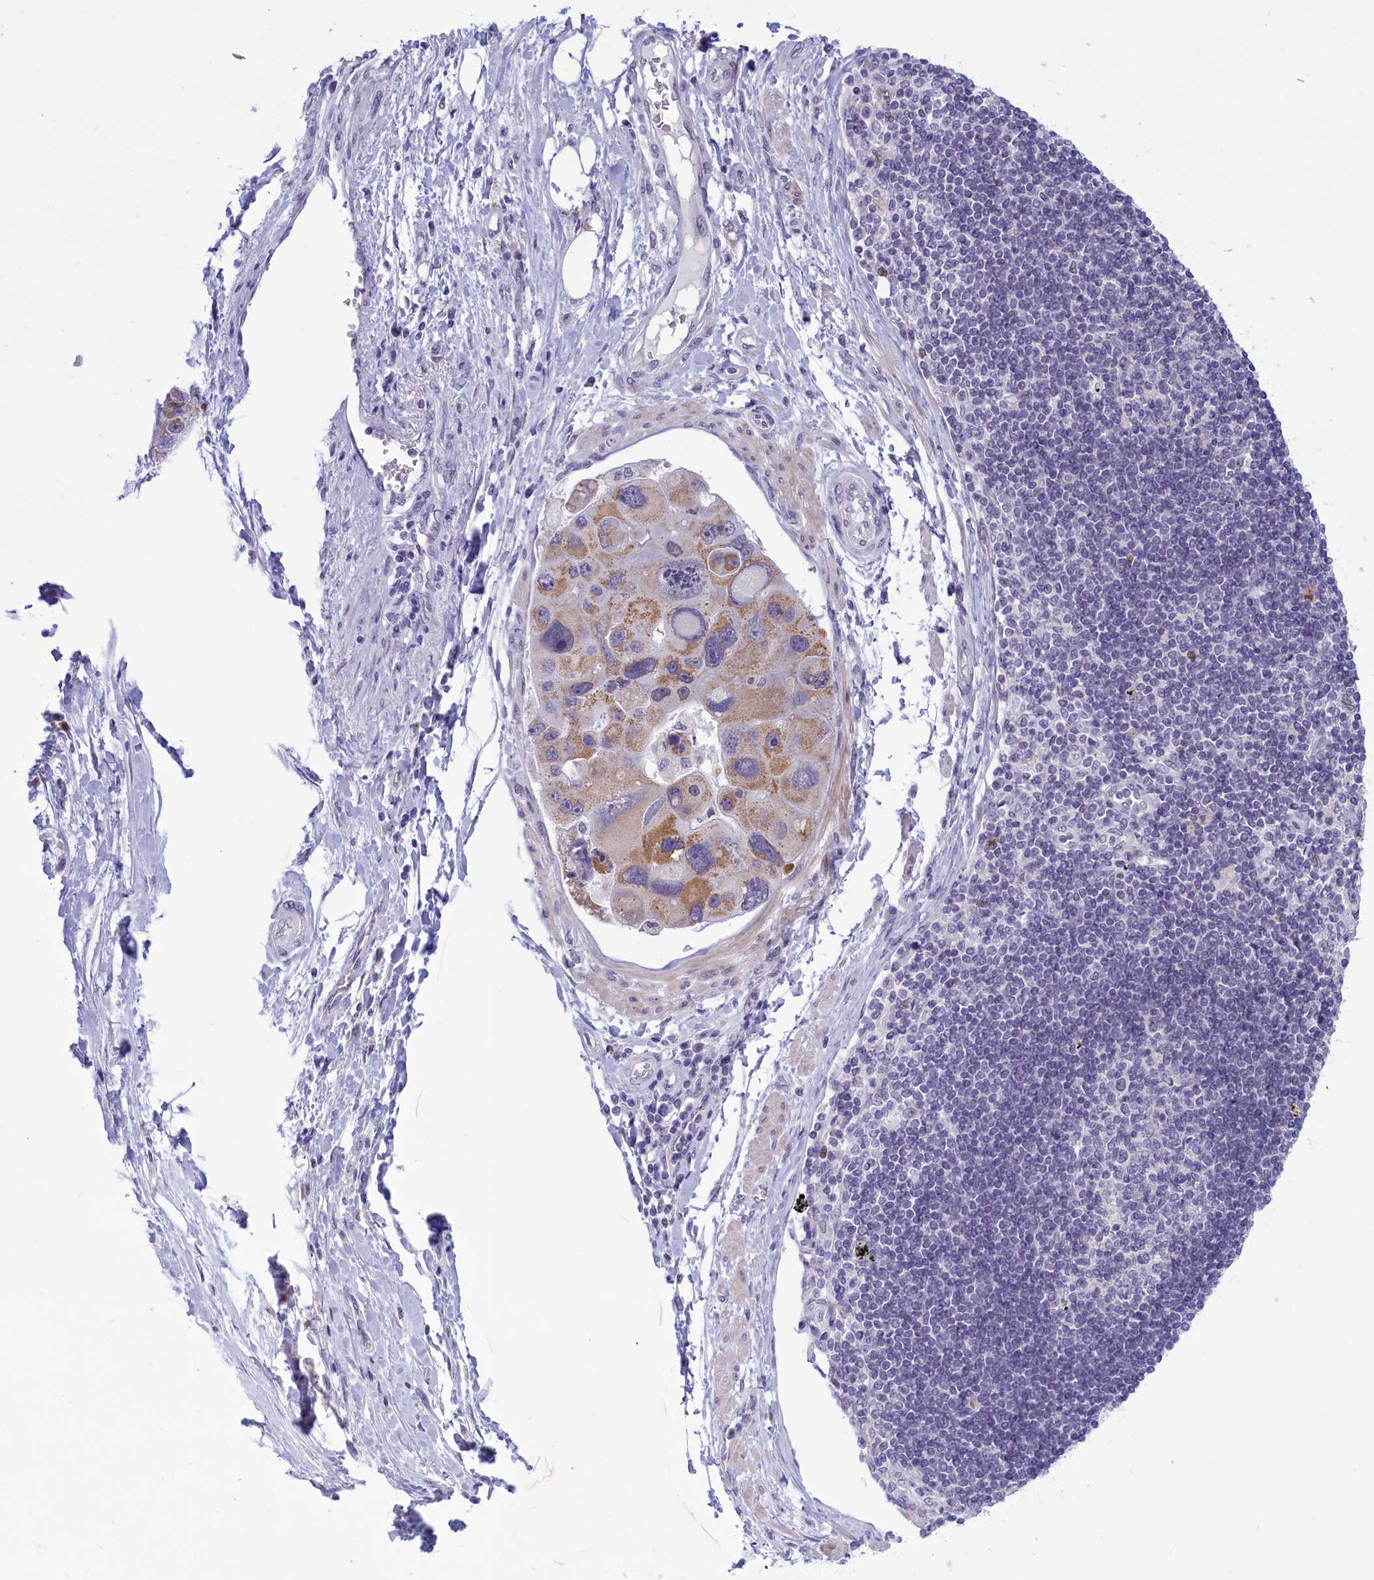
{"staining": {"intensity": "moderate", "quantity": "<25%", "location": "cytoplasmic/membranous"}, "tissue": "lung cancer", "cell_type": "Tumor cells", "image_type": "cancer", "snomed": [{"axis": "morphology", "description": "Adenocarcinoma, NOS"}, {"axis": "topography", "description": "Lung"}], "caption": "A brown stain shows moderate cytoplasmic/membranous expression of a protein in adenocarcinoma (lung) tumor cells. (IHC, brightfield microscopy, high magnification).", "gene": "ELOA2", "patient": {"sex": "female", "age": 54}}